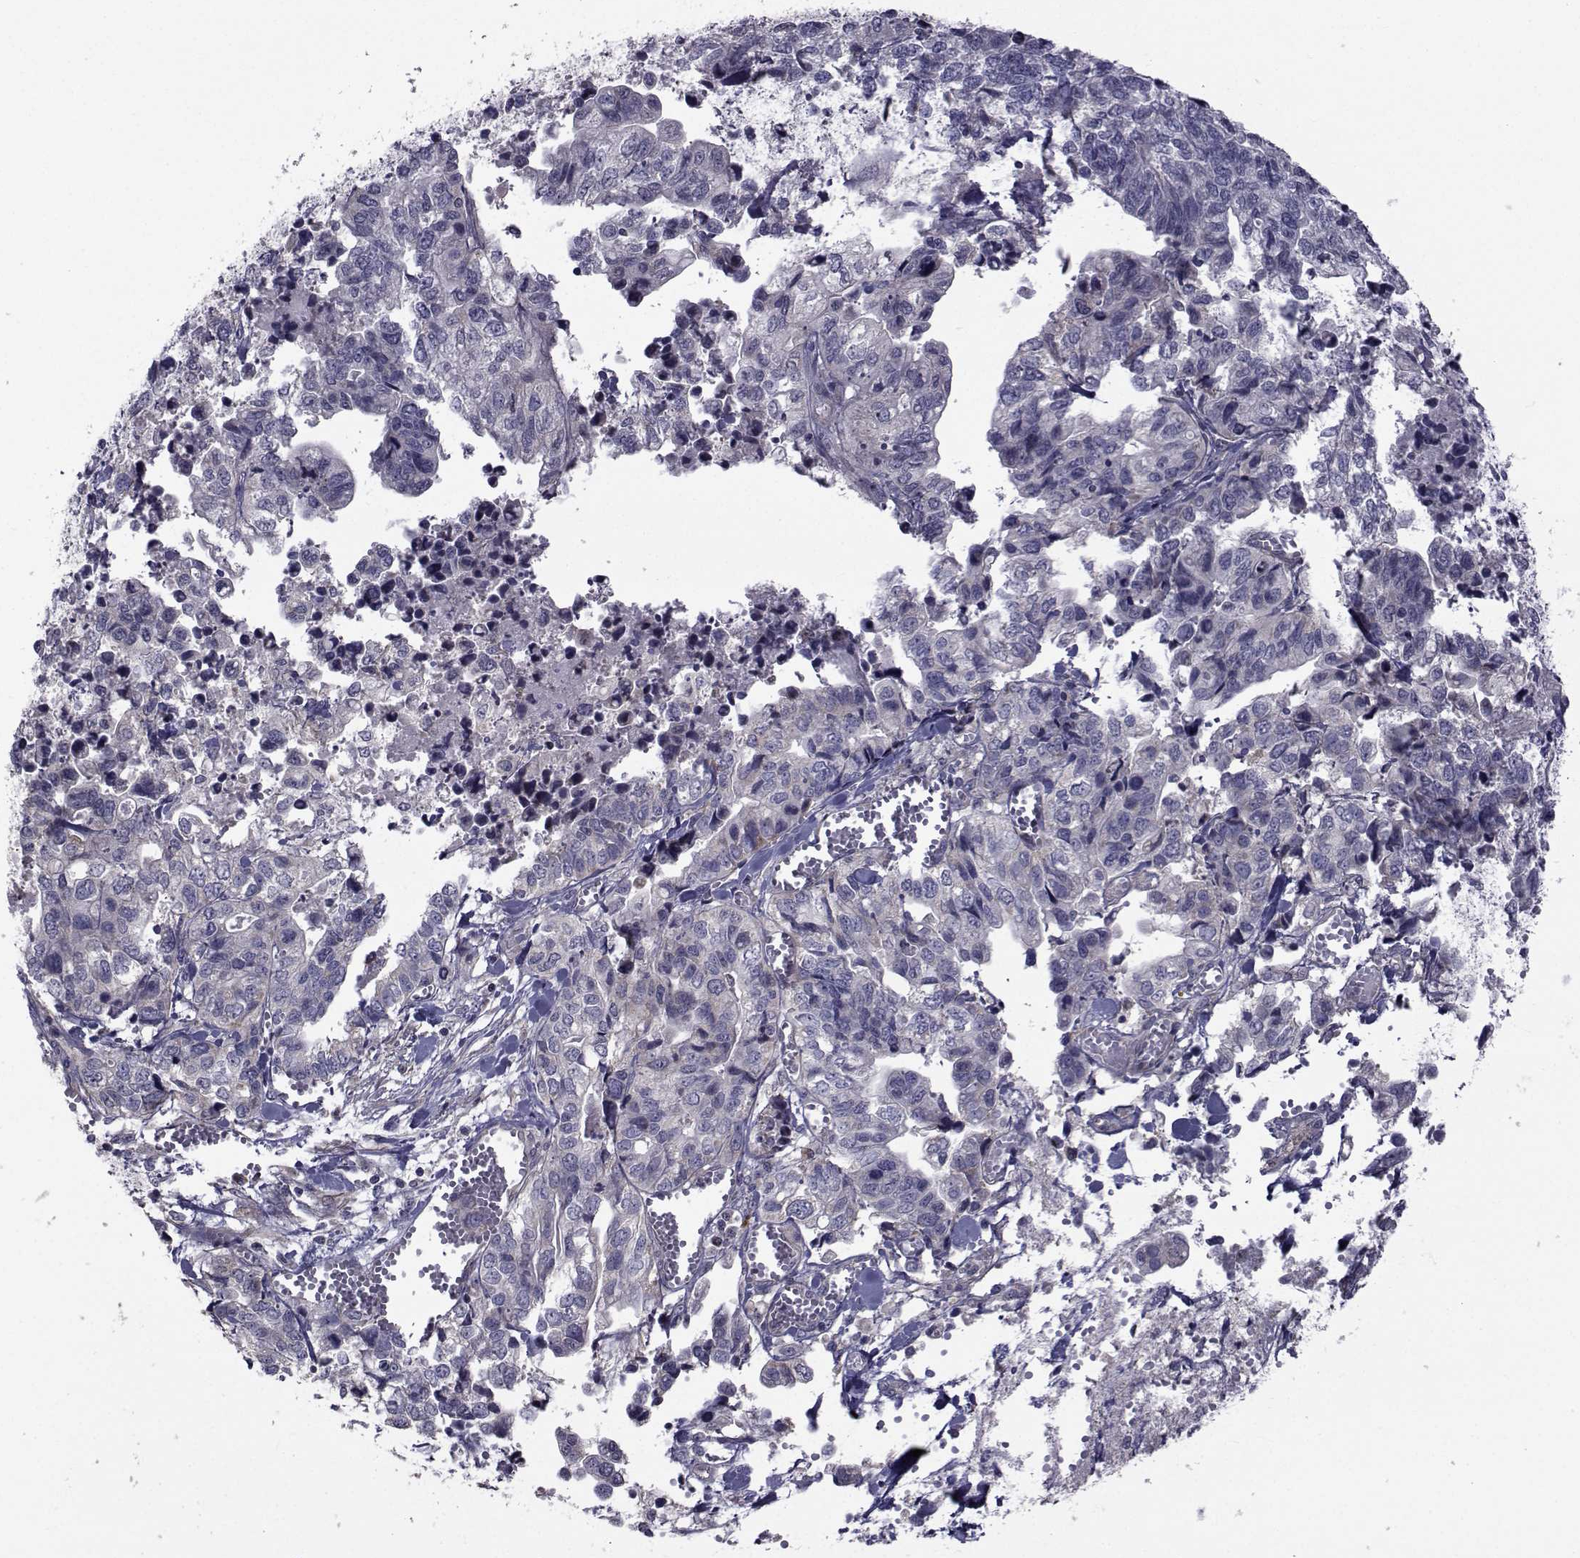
{"staining": {"intensity": "negative", "quantity": "none", "location": "none"}, "tissue": "stomach cancer", "cell_type": "Tumor cells", "image_type": "cancer", "snomed": [{"axis": "morphology", "description": "Adenocarcinoma, NOS"}, {"axis": "topography", "description": "Stomach, upper"}], "caption": "This photomicrograph is of adenocarcinoma (stomach) stained with IHC to label a protein in brown with the nuclei are counter-stained blue. There is no expression in tumor cells.", "gene": "CFAP74", "patient": {"sex": "female", "age": 67}}